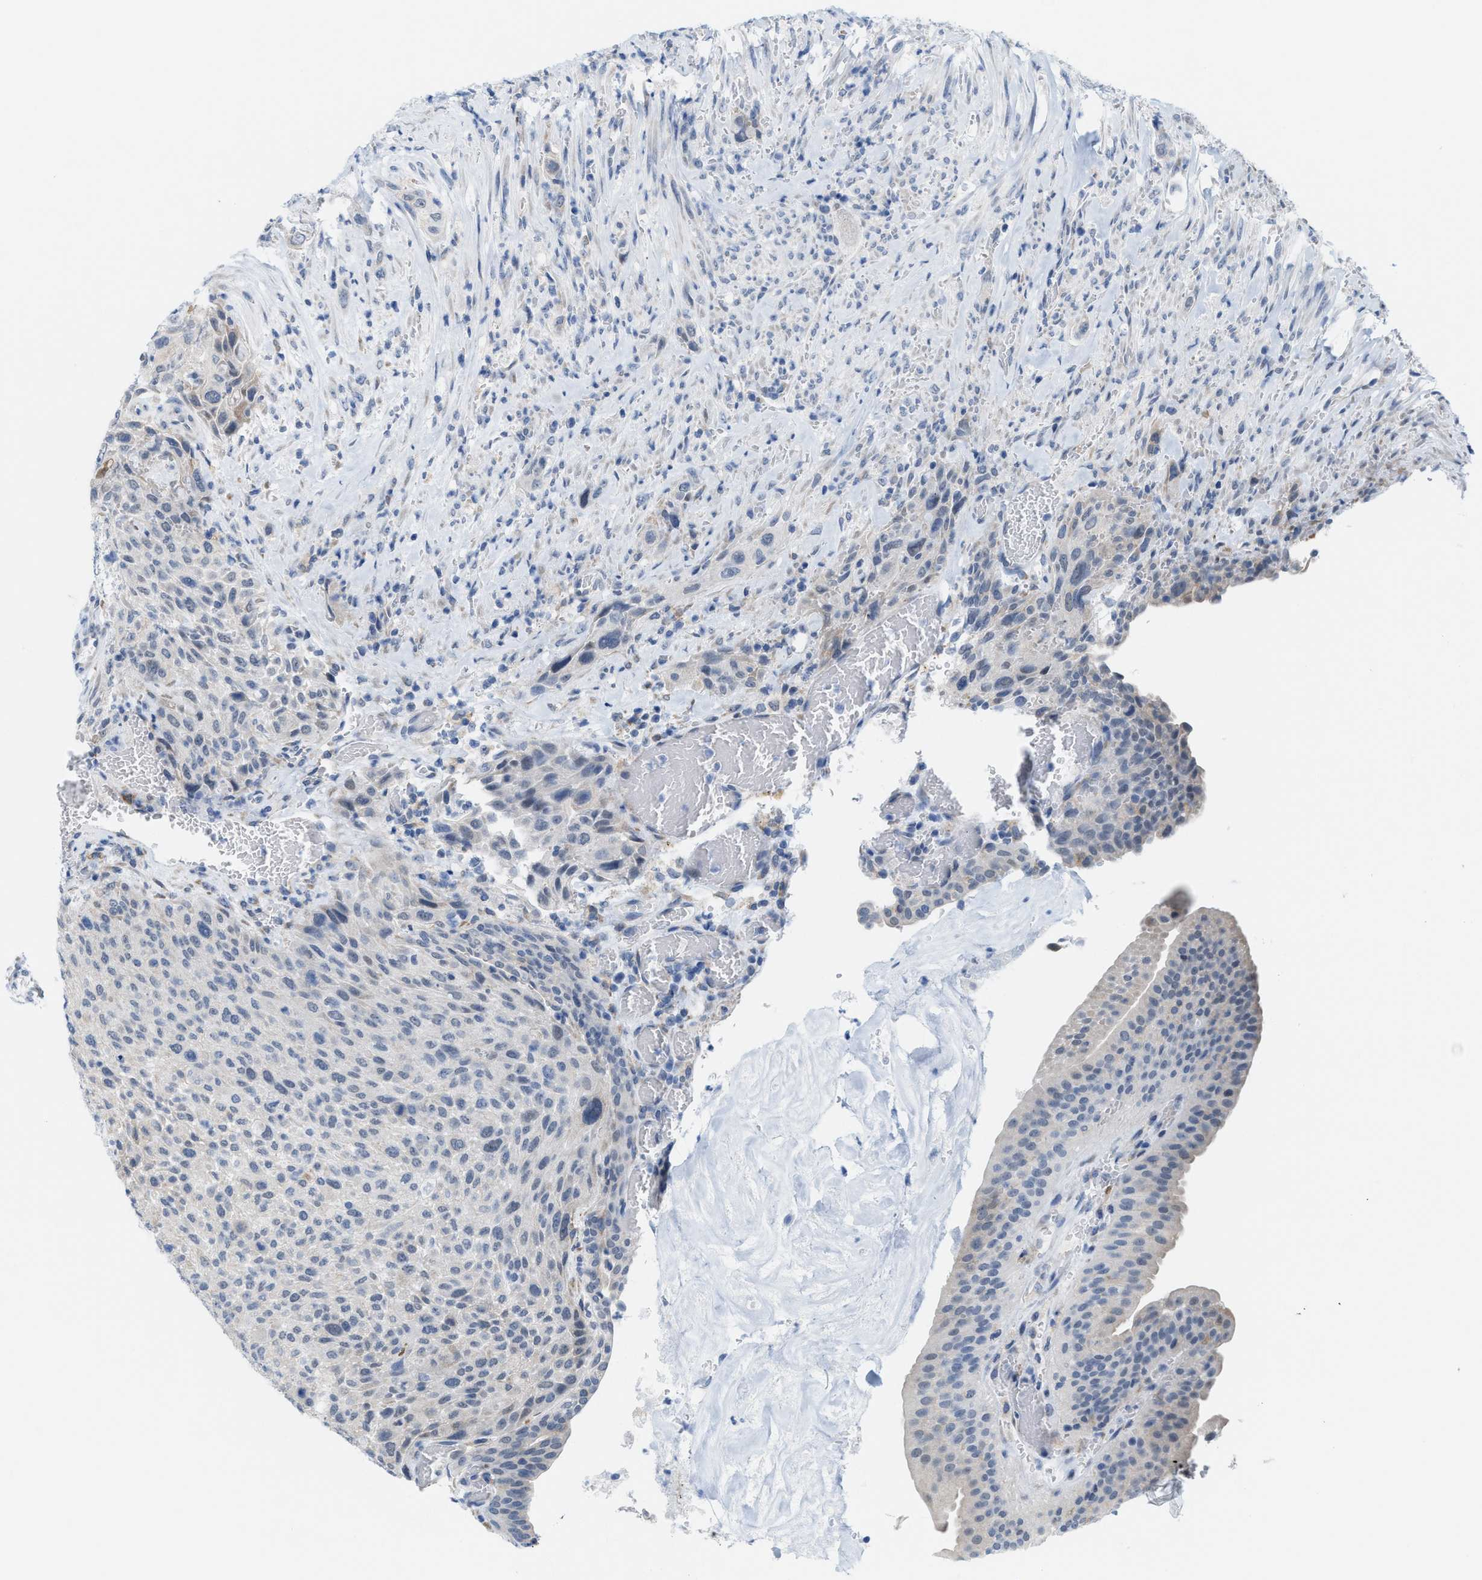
{"staining": {"intensity": "negative", "quantity": "none", "location": "none"}, "tissue": "urothelial cancer", "cell_type": "Tumor cells", "image_type": "cancer", "snomed": [{"axis": "morphology", "description": "Urothelial carcinoma, Low grade"}, {"axis": "morphology", "description": "Urothelial carcinoma, High grade"}, {"axis": "topography", "description": "Urinary bladder"}], "caption": "This image is of urothelial cancer stained with immunohistochemistry to label a protein in brown with the nuclei are counter-stained blue. There is no expression in tumor cells.", "gene": "KIFC3", "patient": {"sex": "male", "age": 35}}